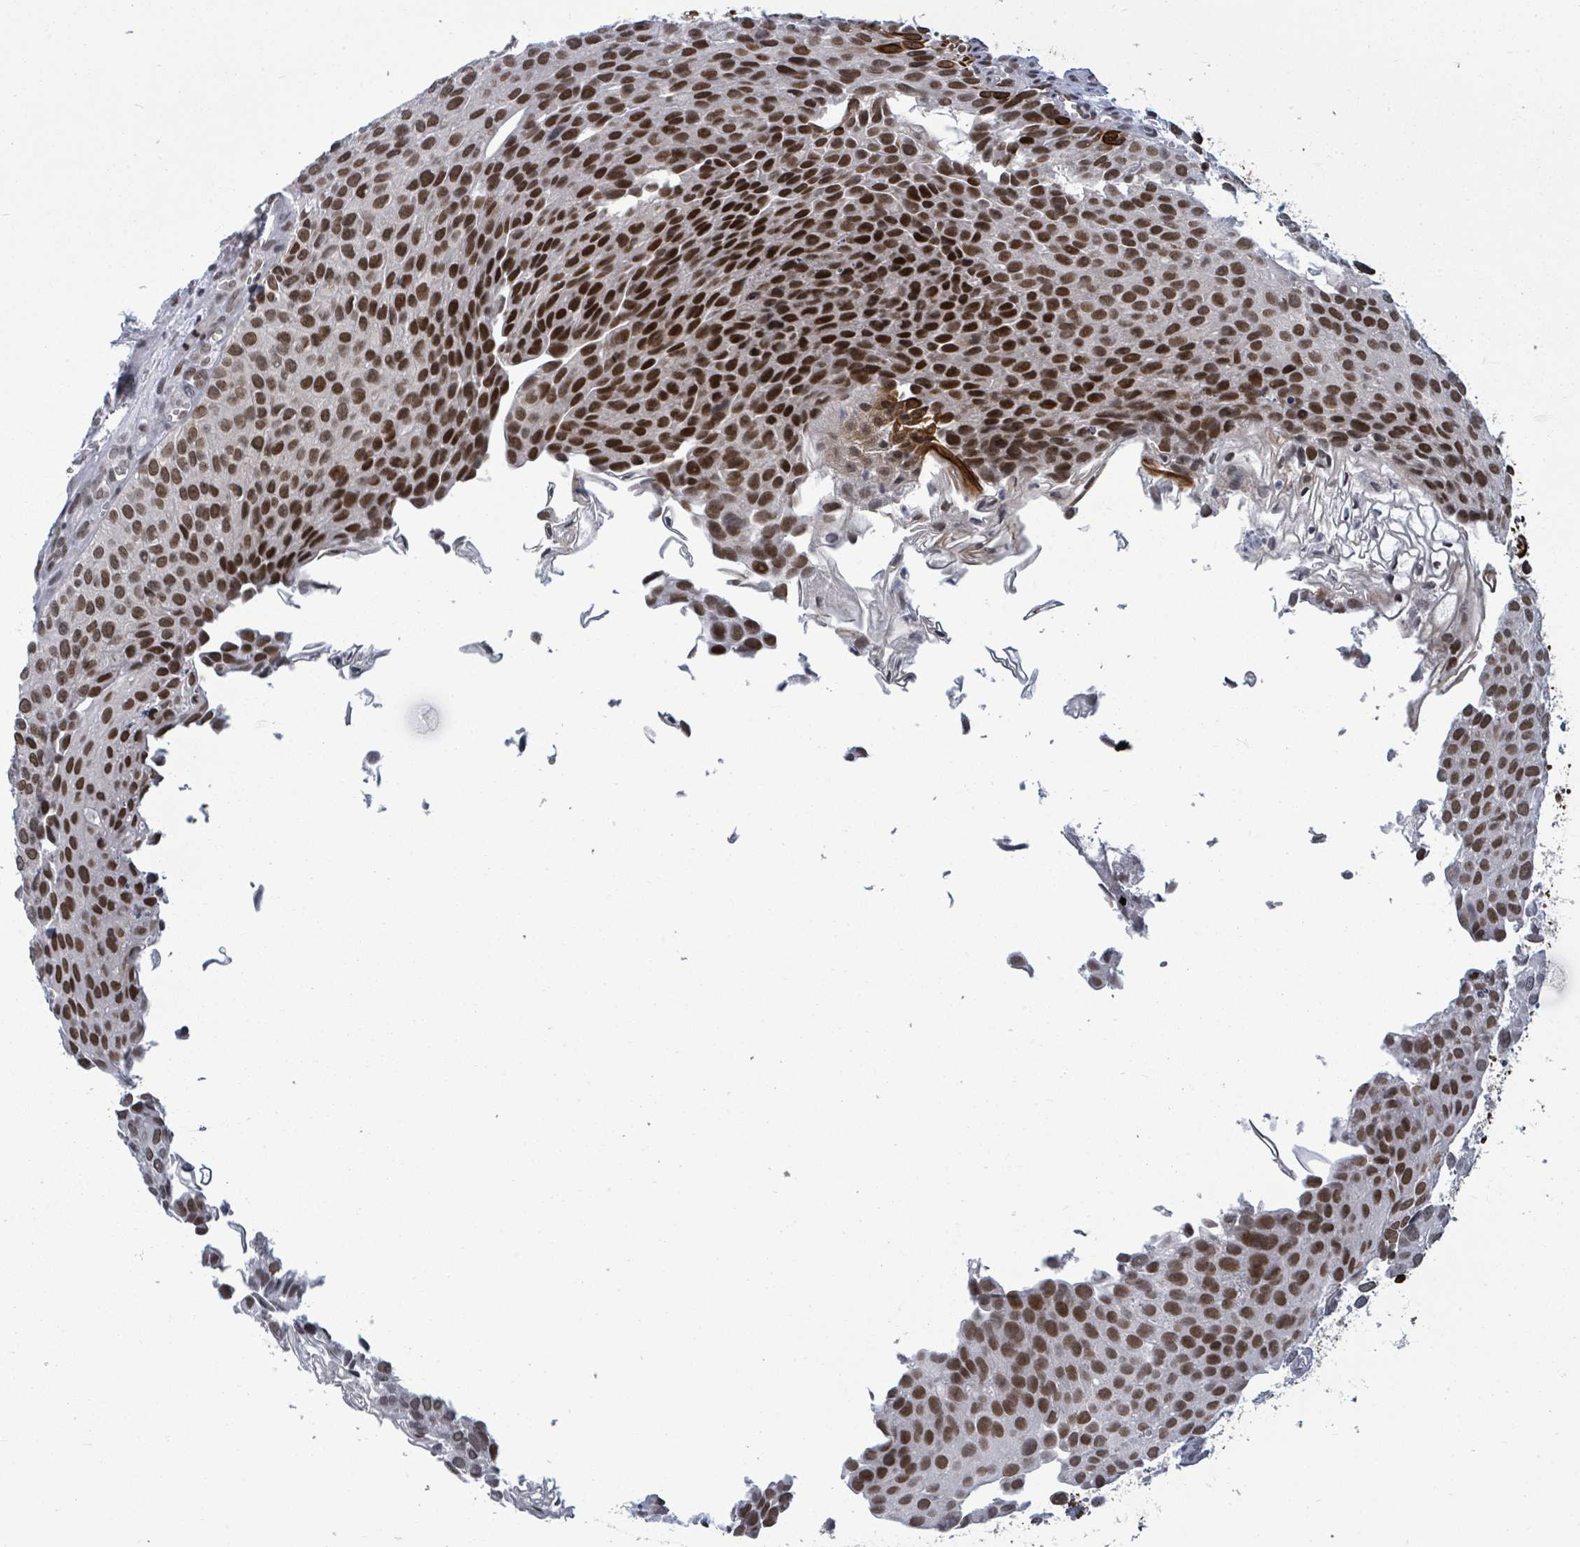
{"staining": {"intensity": "strong", "quantity": ">75%", "location": "nuclear"}, "tissue": "urothelial cancer", "cell_type": "Tumor cells", "image_type": "cancer", "snomed": [{"axis": "morphology", "description": "Urothelial carcinoma, Low grade"}, {"axis": "topography", "description": "Urinary bladder"}], "caption": "A micrograph of urothelial carcinoma (low-grade) stained for a protein exhibits strong nuclear brown staining in tumor cells.", "gene": "ERCC5", "patient": {"sex": "male", "age": 88}}